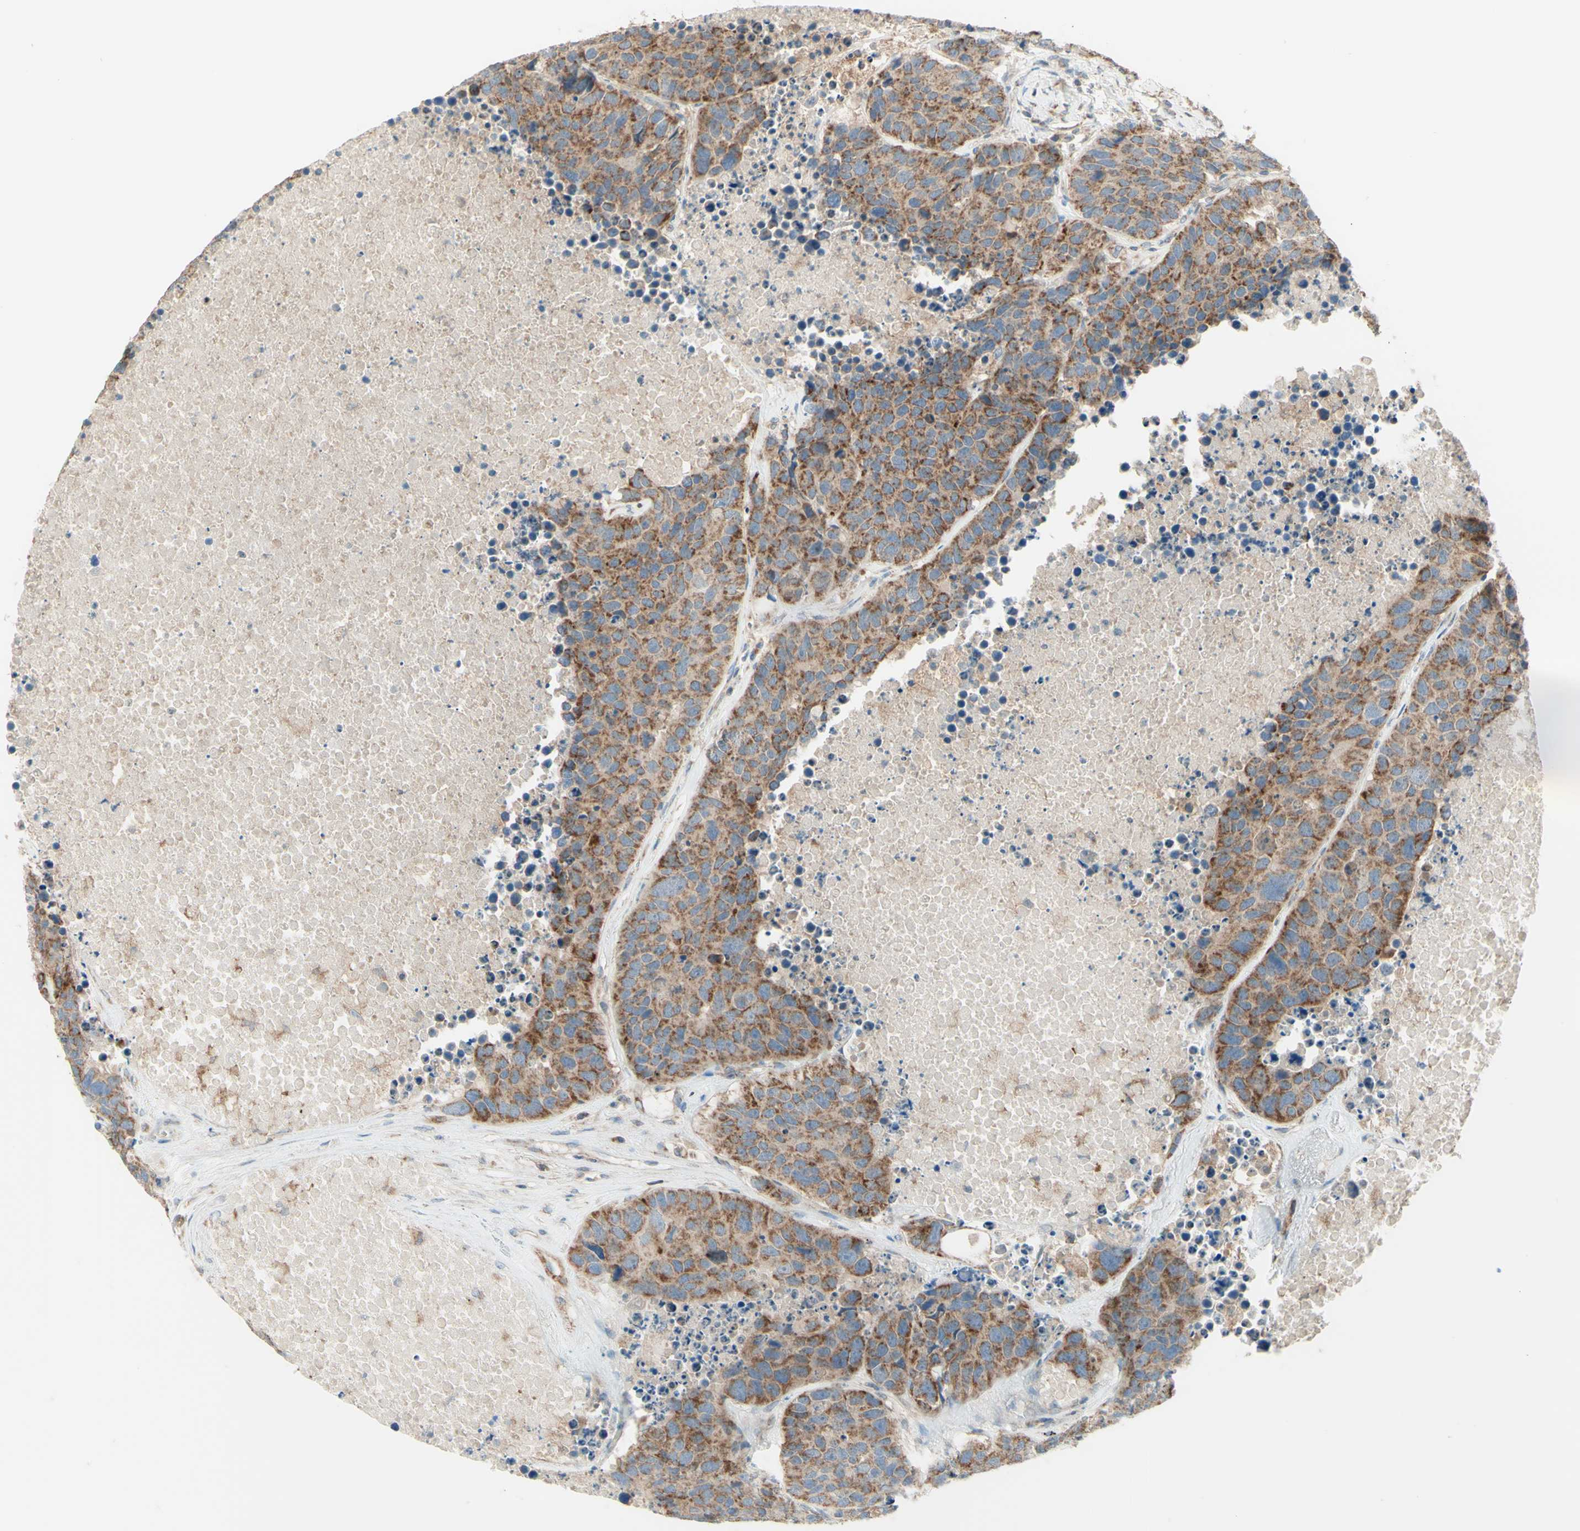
{"staining": {"intensity": "moderate", "quantity": ">75%", "location": "cytoplasmic/membranous"}, "tissue": "carcinoid", "cell_type": "Tumor cells", "image_type": "cancer", "snomed": [{"axis": "morphology", "description": "Carcinoid, malignant, NOS"}, {"axis": "topography", "description": "Lung"}], "caption": "Brown immunohistochemical staining in human carcinoid demonstrates moderate cytoplasmic/membranous staining in approximately >75% of tumor cells.", "gene": "ARMC10", "patient": {"sex": "male", "age": 60}}